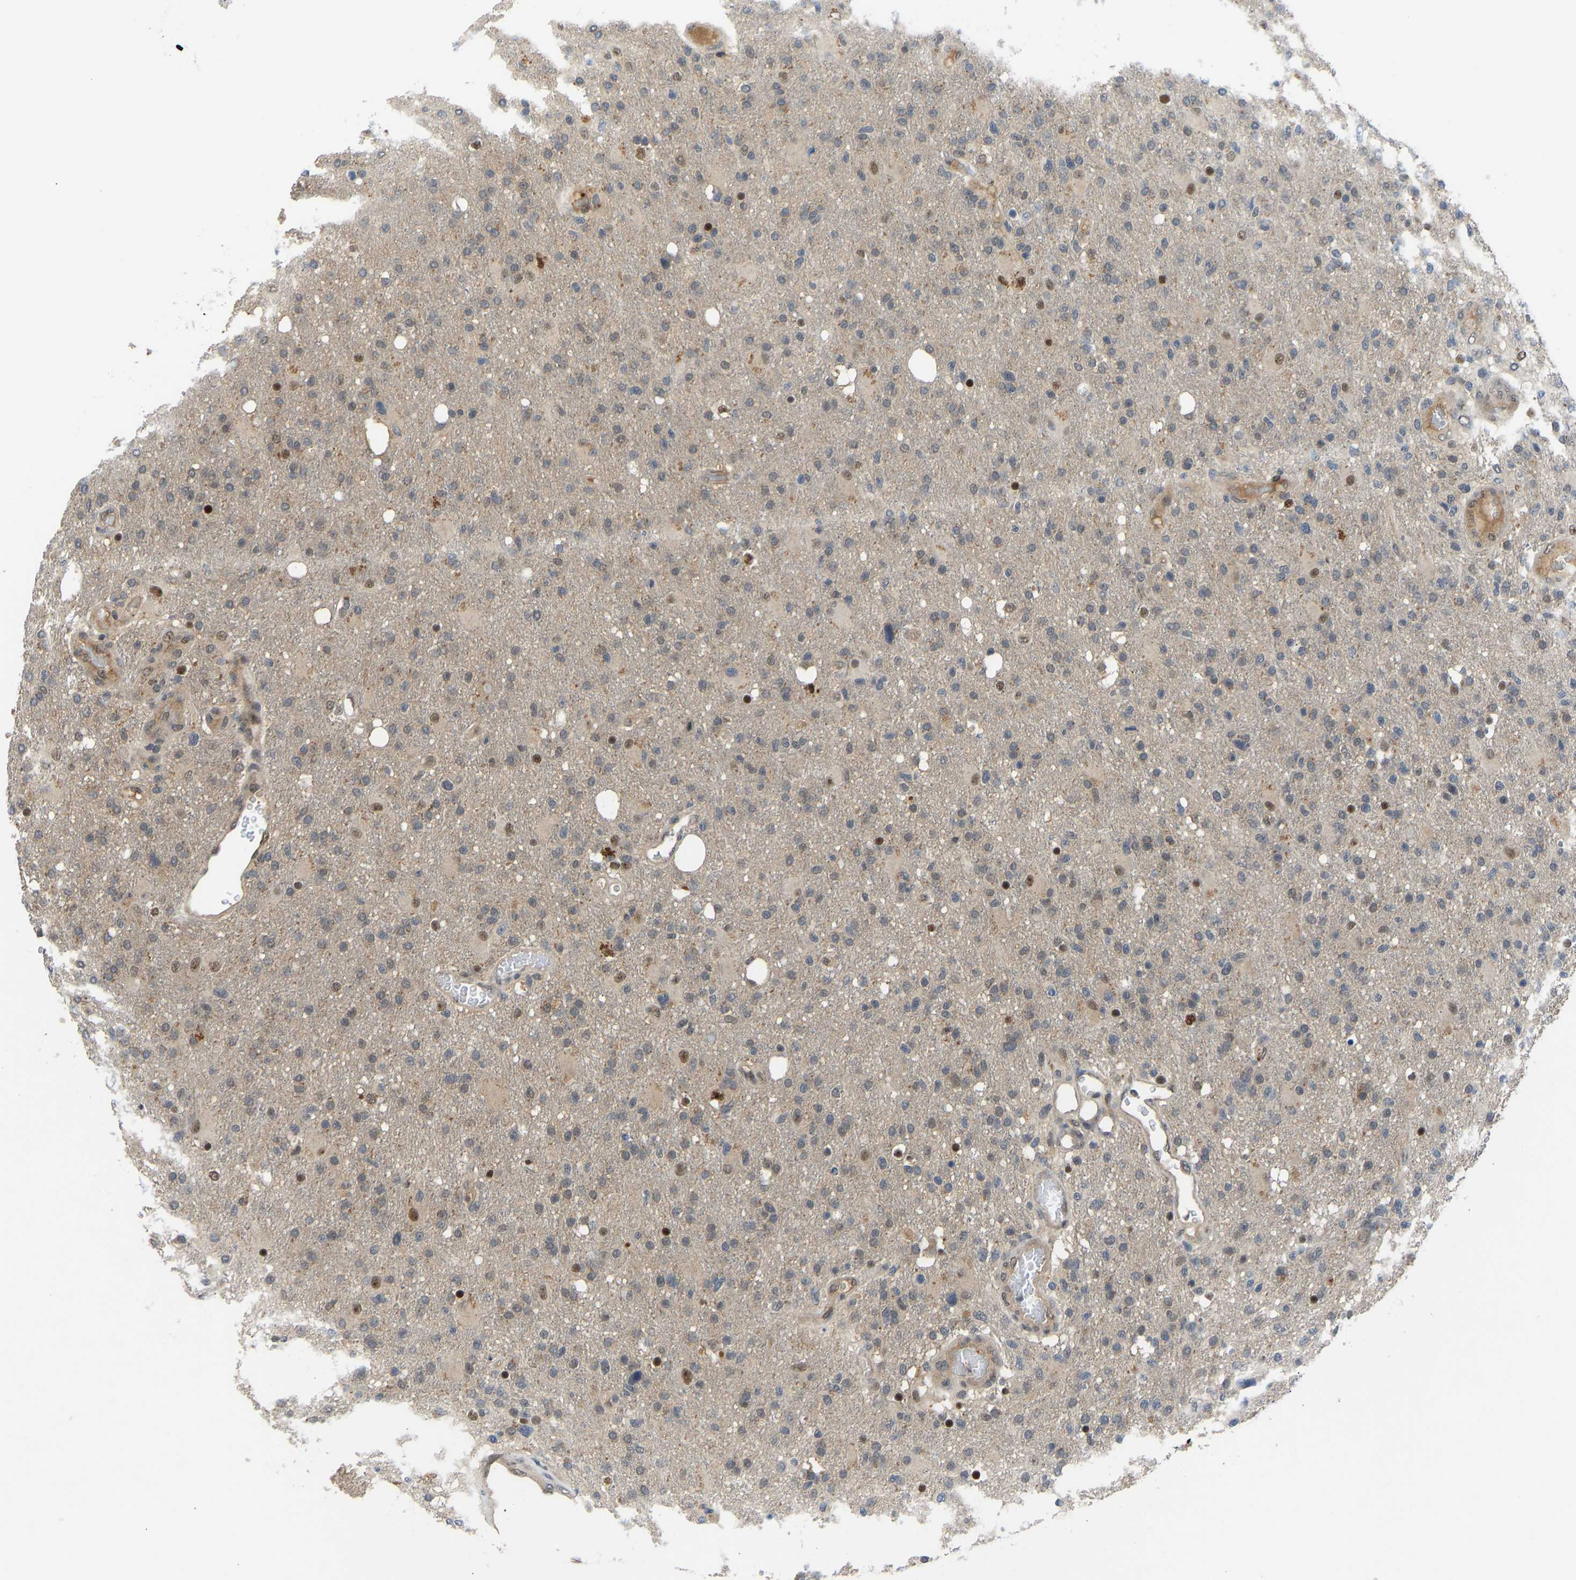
{"staining": {"intensity": "moderate", "quantity": "<25%", "location": "nuclear"}, "tissue": "glioma", "cell_type": "Tumor cells", "image_type": "cancer", "snomed": [{"axis": "morphology", "description": "Glioma, malignant, High grade"}, {"axis": "topography", "description": "Brain"}], "caption": "The histopathology image shows a brown stain indicating the presence of a protein in the nuclear of tumor cells in glioma.", "gene": "ZNF251", "patient": {"sex": "male", "age": 72}}